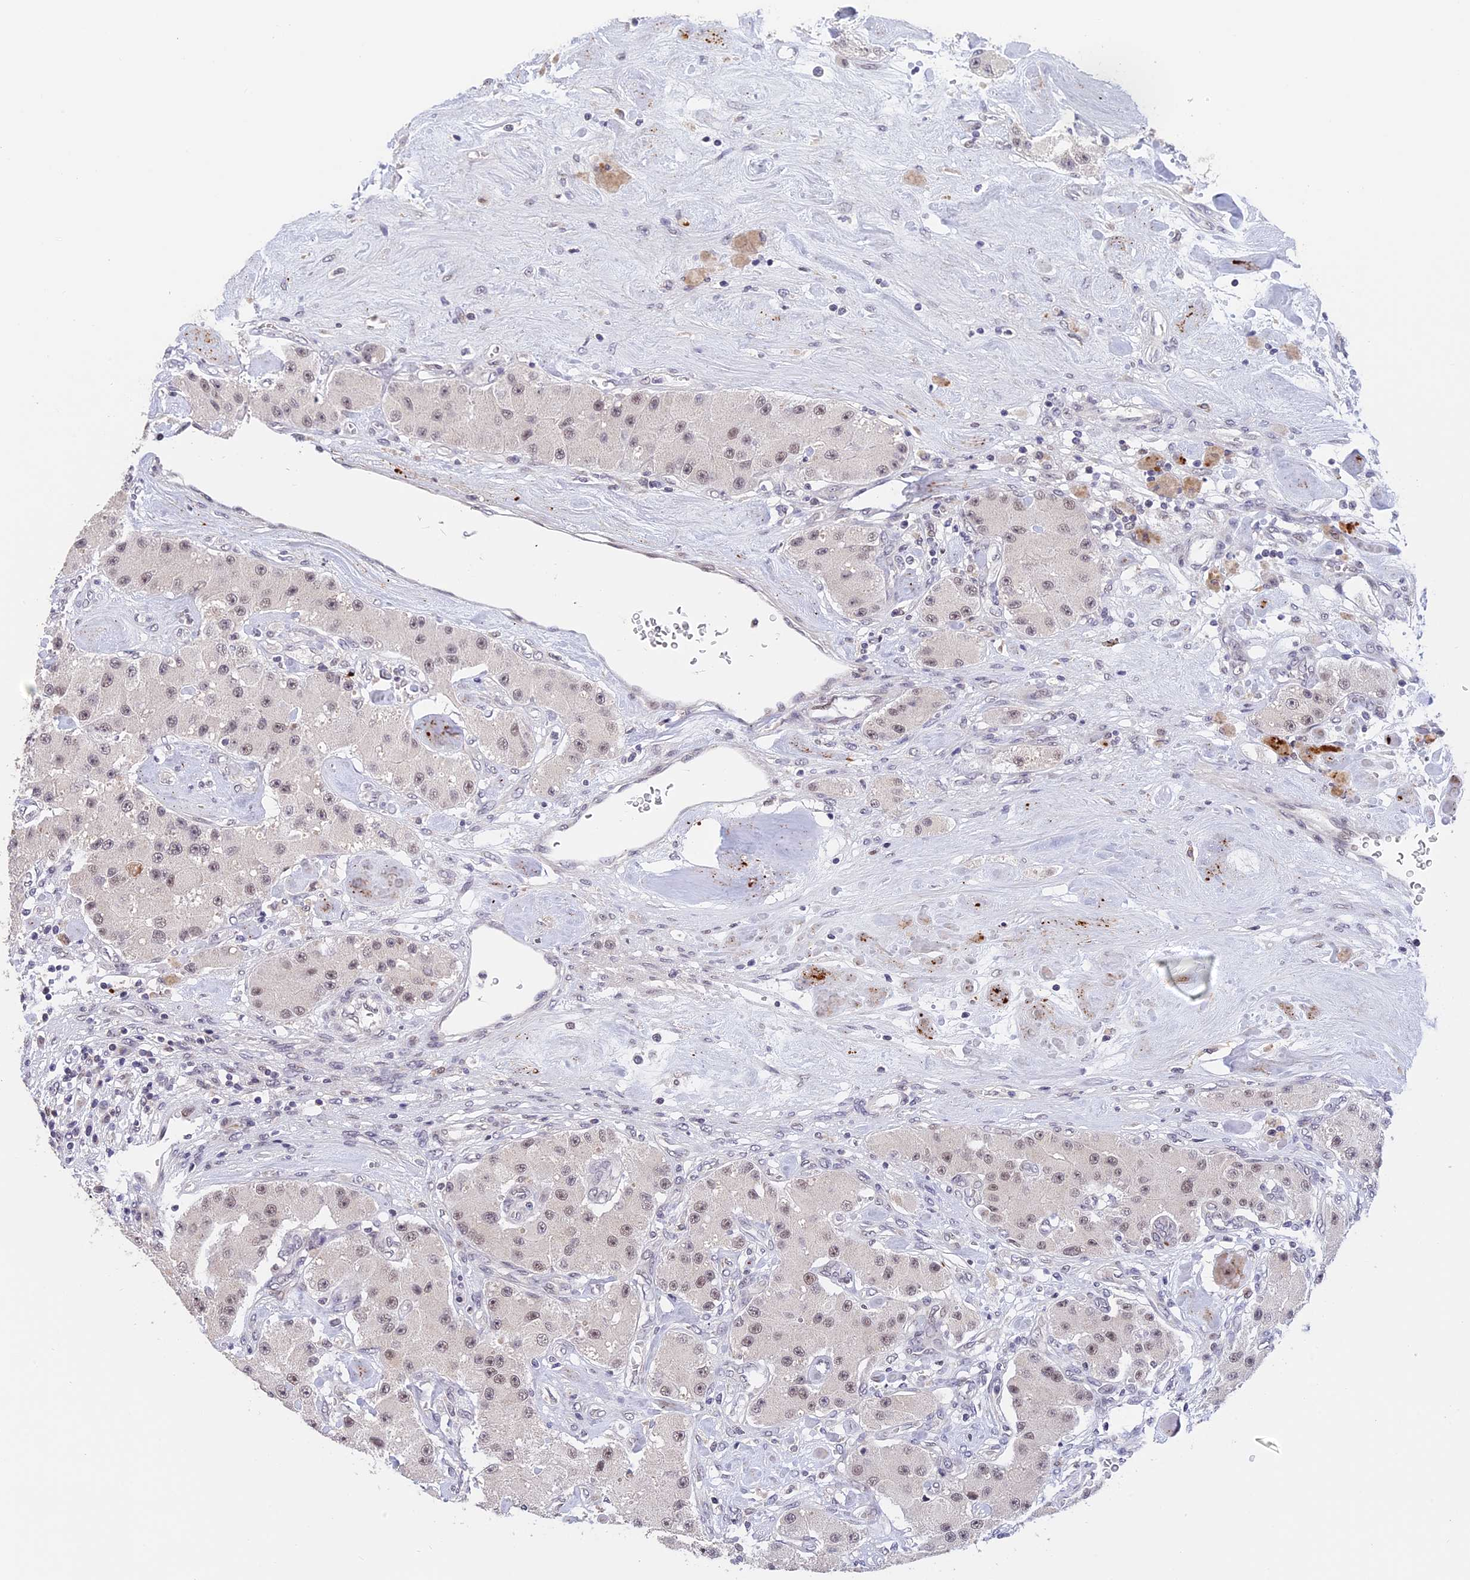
{"staining": {"intensity": "weak", "quantity": "<25%", "location": "nuclear"}, "tissue": "carcinoid", "cell_type": "Tumor cells", "image_type": "cancer", "snomed": [{"axis": "morphology", "description": "Carcinoid, malignant, NOS"}, {"axis": "topography", "description": "Pancreas"}], "caption": "Carcinoid was stained to show a protein in brown. There is no significant expression in tumor cells. Nuclei are stained in blue.", "gene": "POLR2C", "patient": {"sex": "male", "age": 41}}